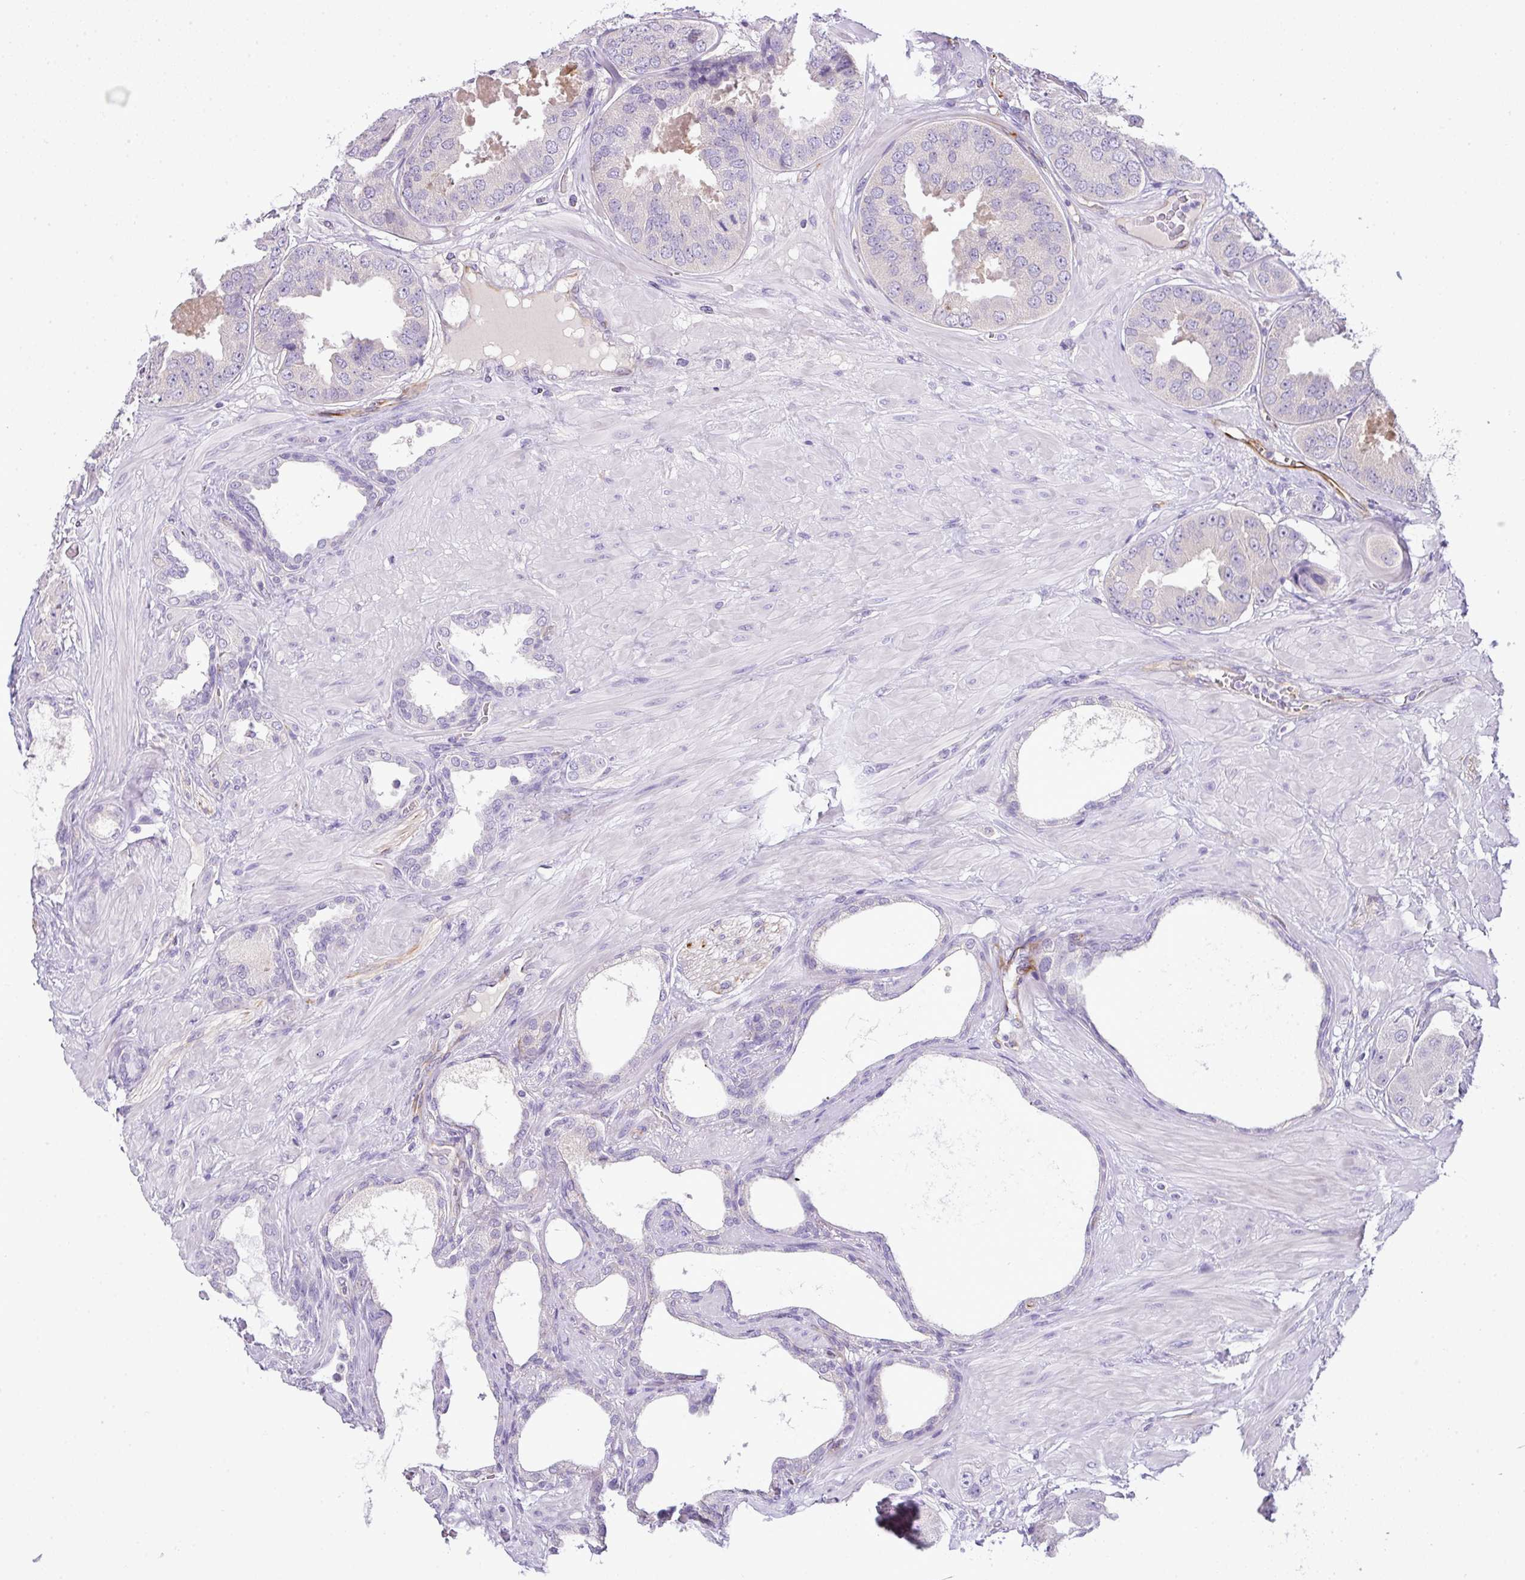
{"staining": {"intensity": "negative", "quantity": "none", "location": "none"}, "tissue": "prostate cancer", "cell_type": "Tumor cells", "image_type": "cancer", "snomed": [{"axis": "morphology", "description": "Adenocarcinoma, High grade"}, {"axis": "topography", "description": "Prostate"}], "caption": "There is no significant staining in tumor cells of prostate cancer (adenocarcinoma (high-grade)). The staining is performed using DAB brown chromogen with nuclei counter-stained in using hematoxylin.", "gene": "ENSG00000273748", "patient": {"sex": "male", "age": 63}}